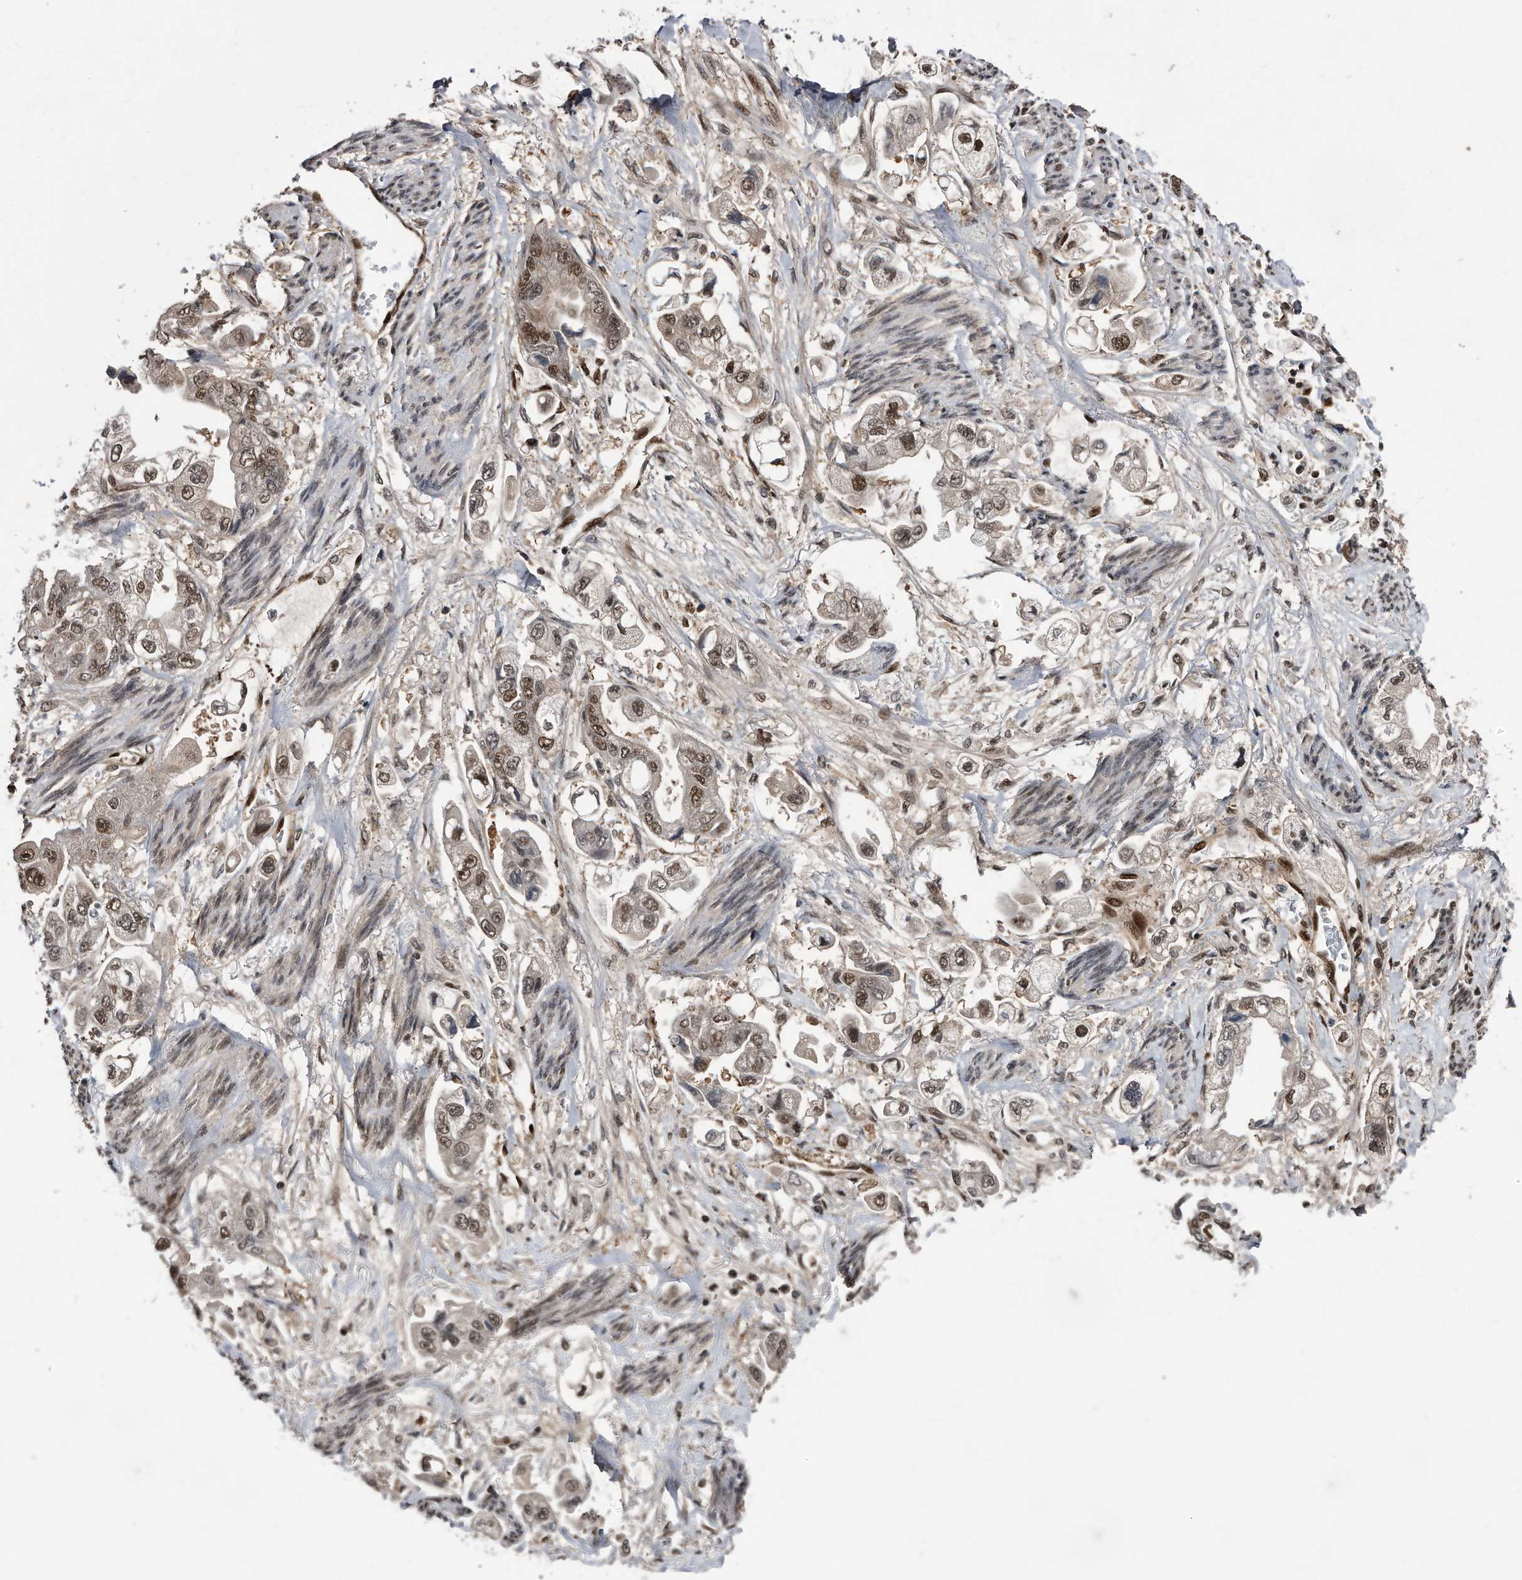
{"staining": {"intensity": "moderate", "quantity": ">75%", "location": "nuclear"}, "tissue": "stomach cancer", "cell_type": "Tumor cells", "image_type": "cancer", "snomed": [{"axis": "morphology", "description": "Adenocarcinoma, NOS"}, {"axis": "topography", "description": "Stomach"}], "caption": "Immunohistochemical staining of stomach cancer (adenocarcinoma) exhibits medium levels of moderate nuclear protein positivity in about >75% of tumor cells. The staining is performed using DAB brown chromogen to label protein expression. The nuclei are counter-stained blue using hematoxylin.", "gene": "RAD23B", "patient": {"sex": "male", "age": 62}}